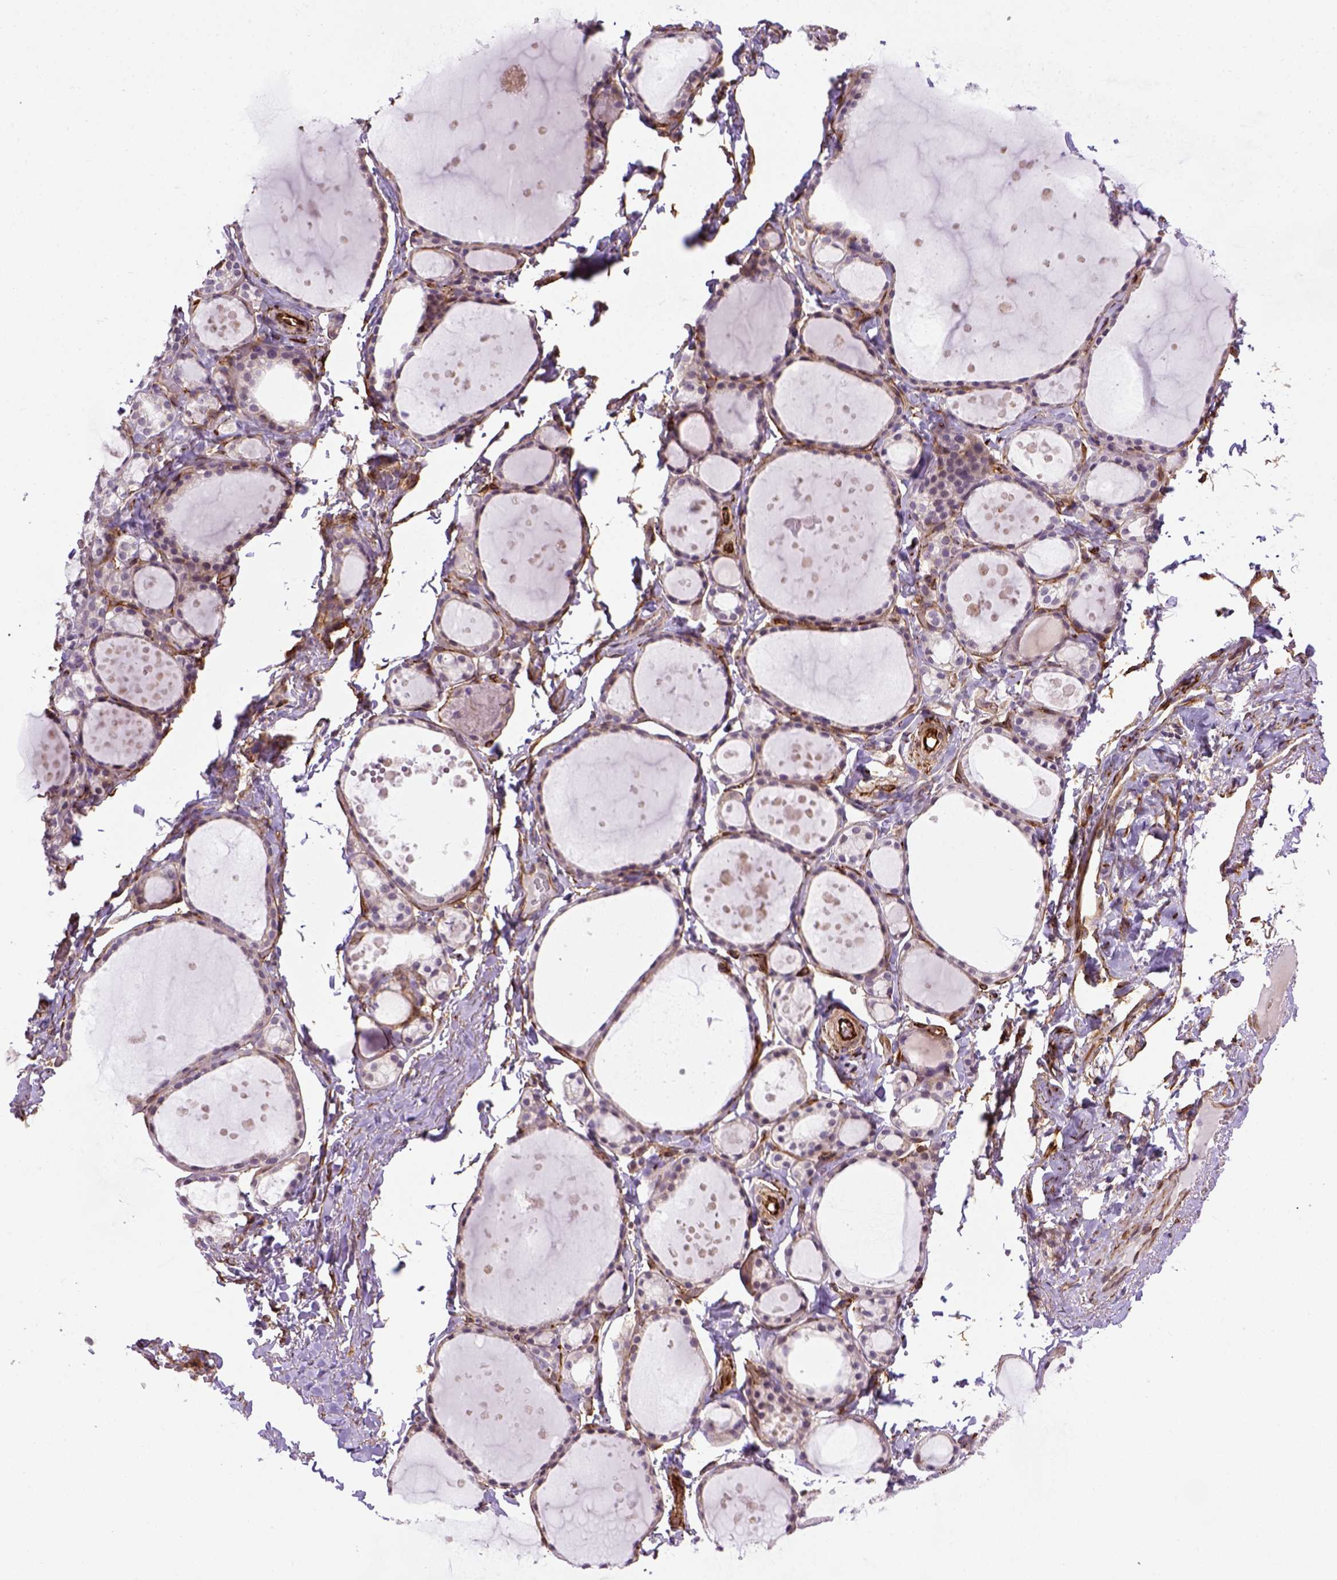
{"staining": {"intensity": "moderate", "quantity": "<25%", "location": "cytoplasmic/membranous"}, "tissue": "thyroid gland", "cell_type": "Glandular cells", "image_type": "normal", "snomed": [{"axis": "morphology", "description": "Normal tissue, NOS"}, {"axis": "topography", "description": "Thyroid gland"}], "caption": "Protein expression analysis of unremarkable thyroid gland shows moderate cytoplasmic/membranous staining in approximately <25% of glandular cells.", "gene": "KAZN", "patient": {"sex": "male", "age": 68}}